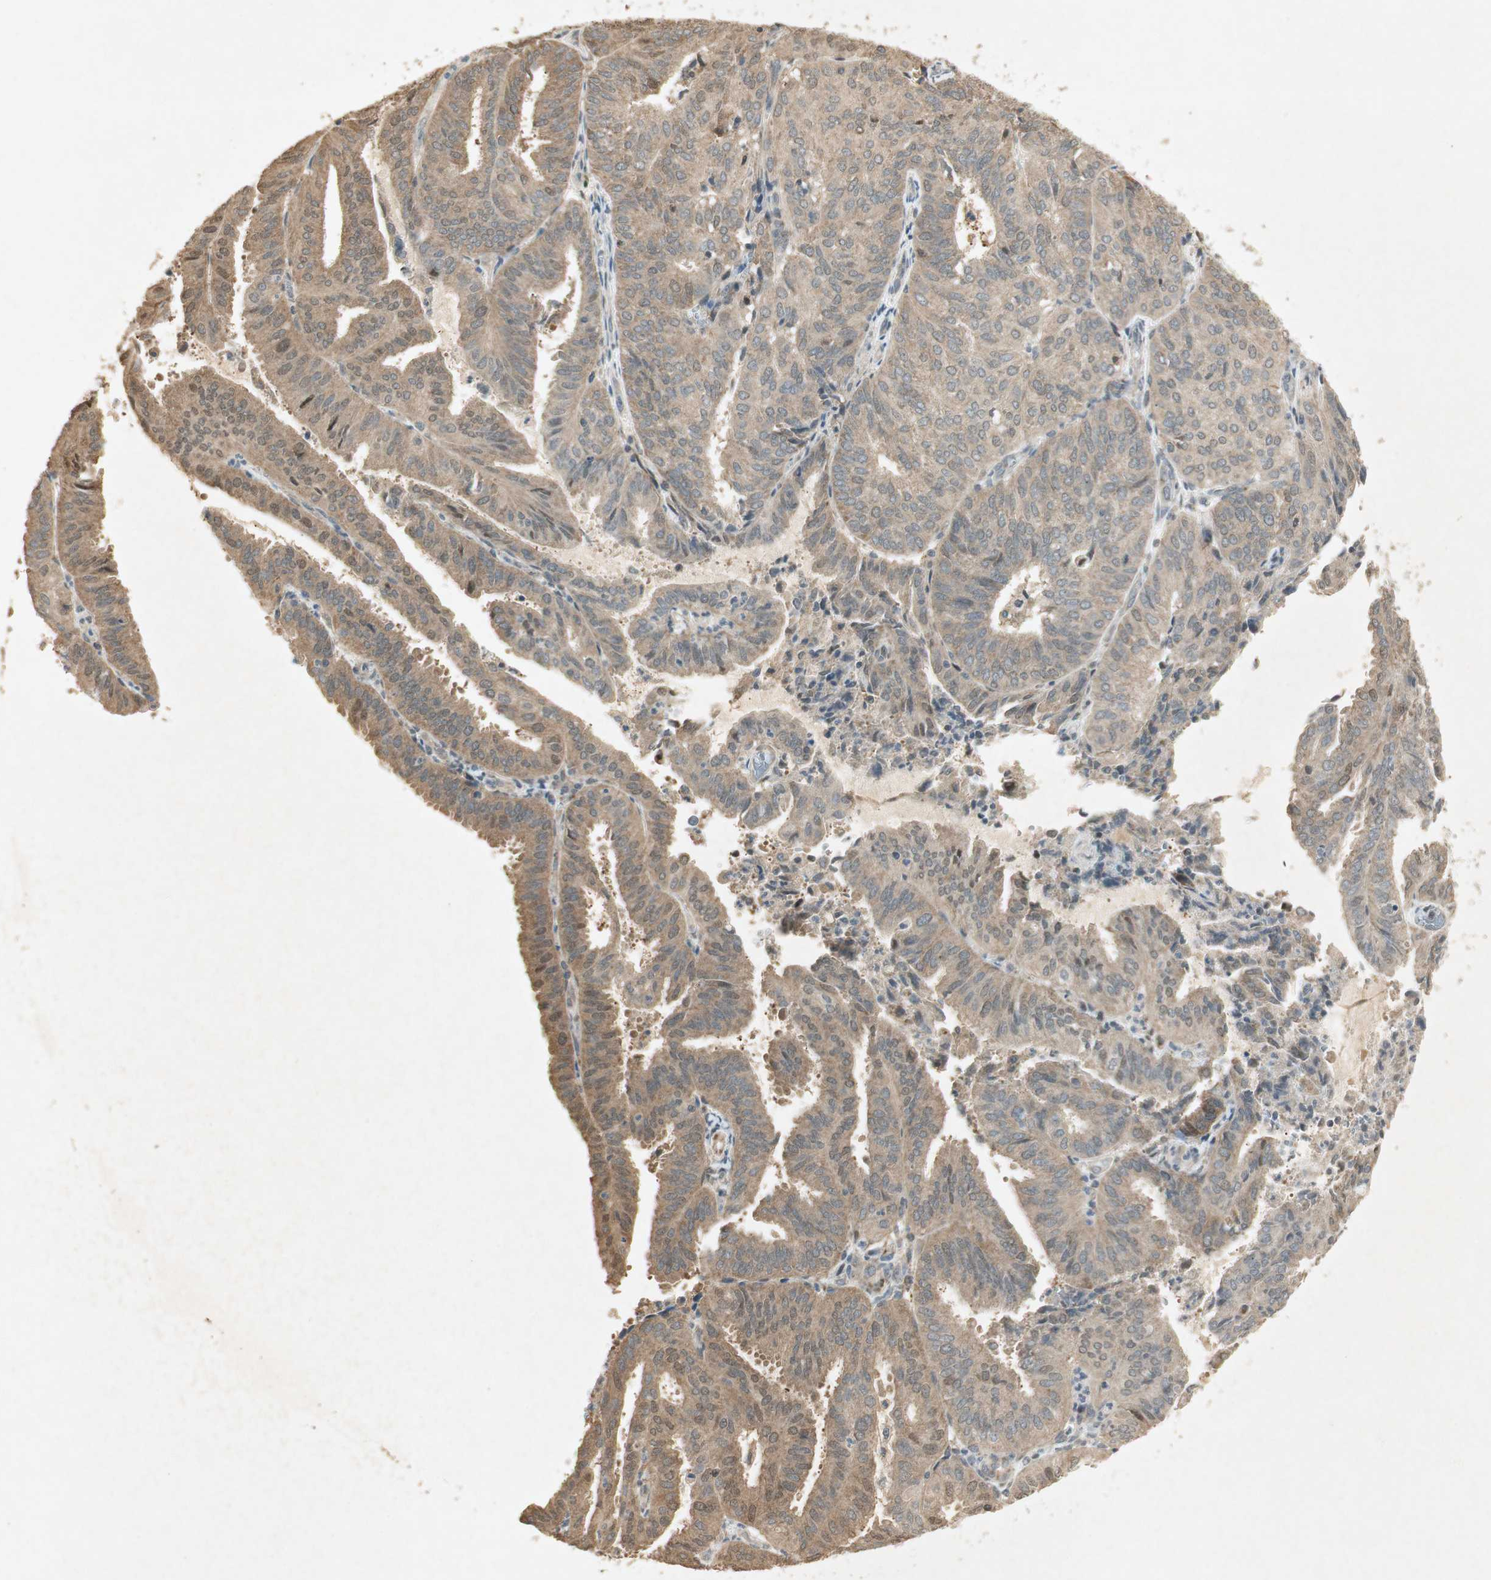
{"staining": {"intensity": "moderate", "quantity": ">75%", "location": "cytoplasmic/membranous,nuclear"}, "tissue": "endometrial cancer", "cell_type": "Tumor cells", "image_type": "cancer", "snomed": [{"axis": "morphology", "description": "Adenocarcinoma, NOS"}, {"axis": "topography", "description": "Uterus"}], "caption": "Protein expression by immunohistochemistry (IHC) reveals moderate cytoplasmic/membranous and nuclear positivity in approximately >75% of tumor cells in endometrial cancer (adenocarcinoma).", "gene": "USP2", "patient": {"sex": "female", "age": 60}}